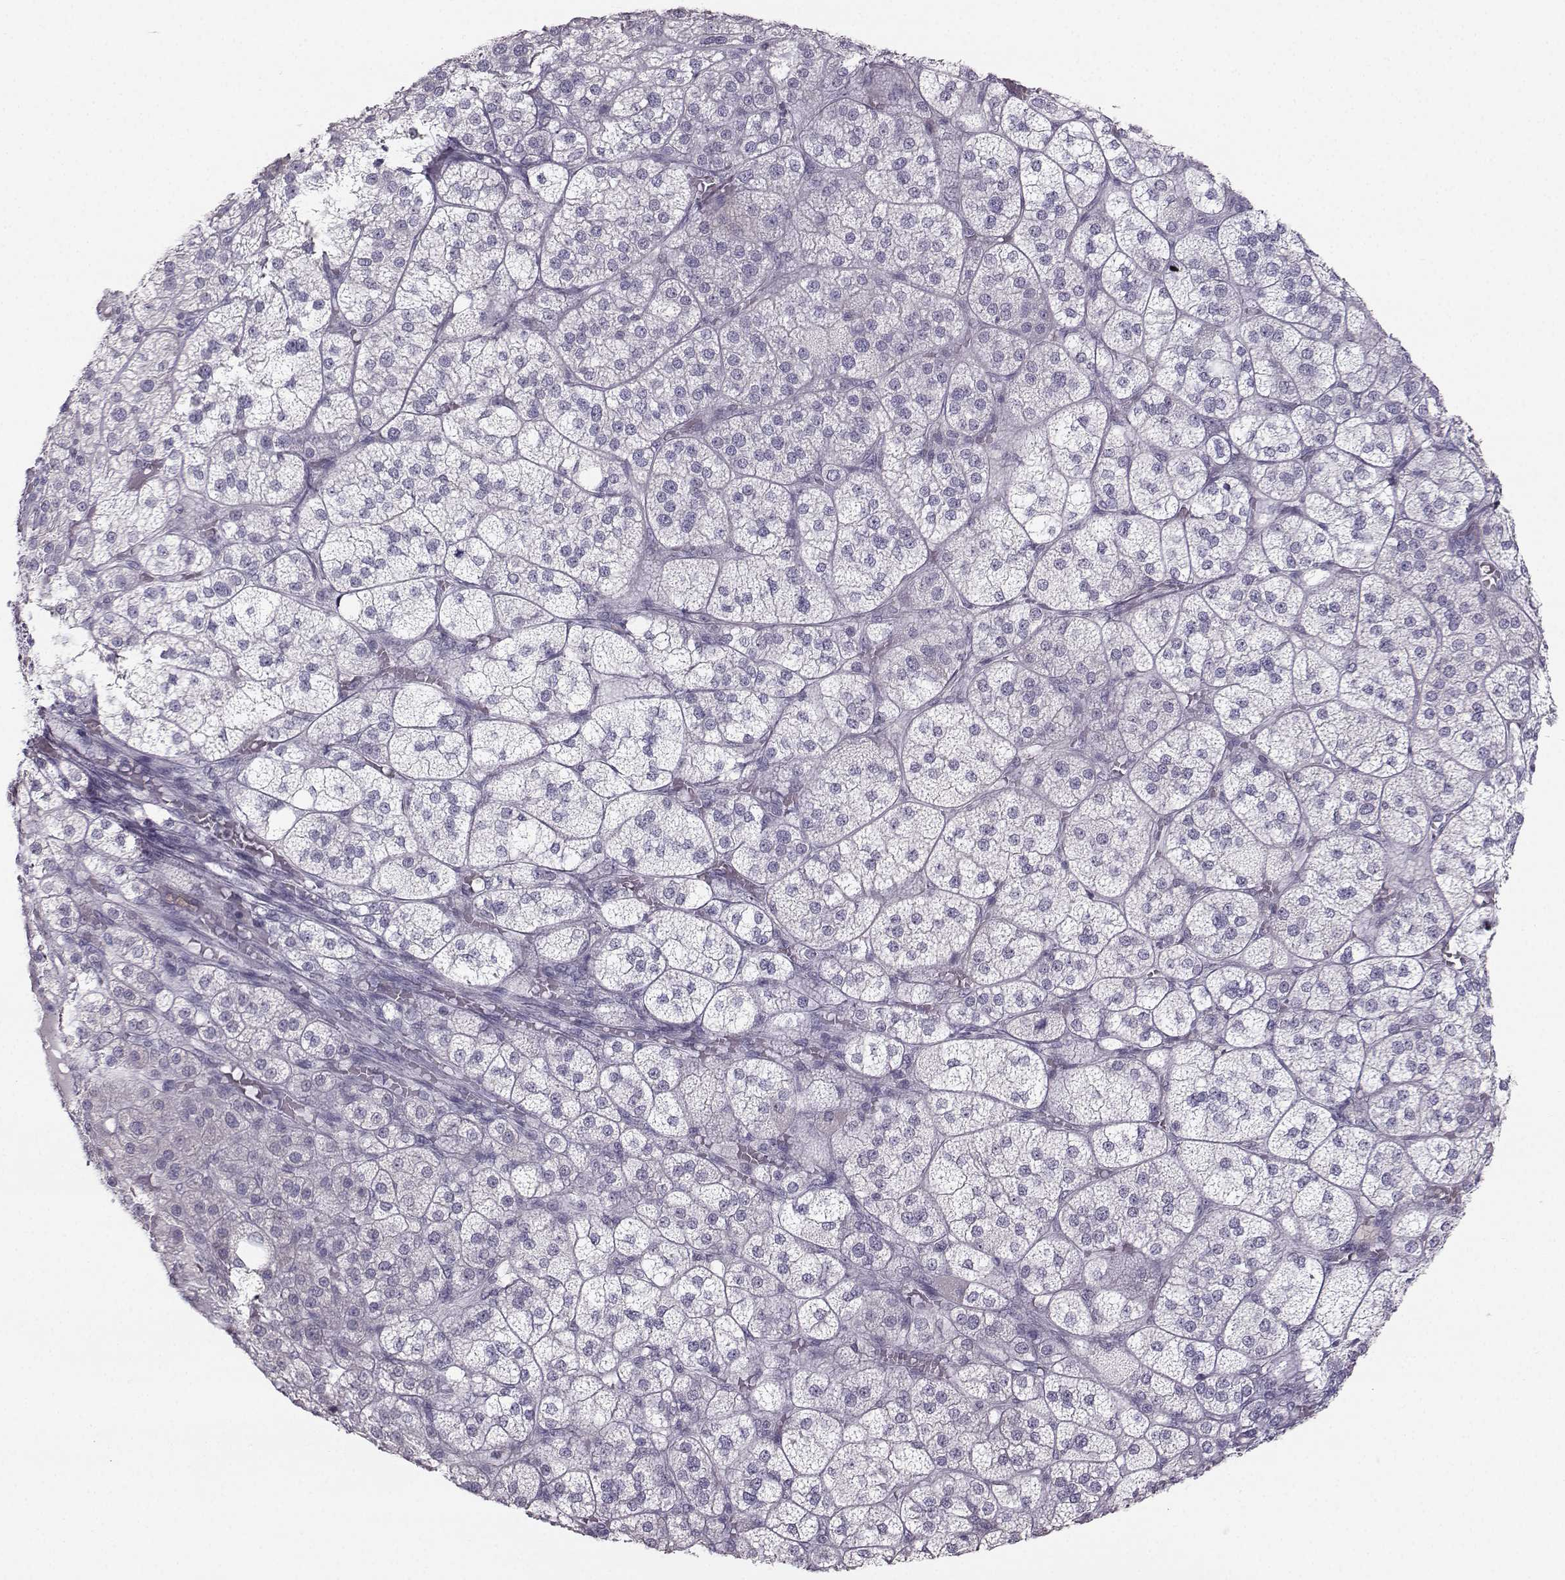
{"staining": {"intensity": "negative", "quantity": "none", "location": "none"}, "tissue": "adrenal gland", "cell_type": "Glandular cells", "image_type": "normal", "snomed": [{"axis": "morphology", "description": "Normal tissue, NOS"}, {"axis": "topography", "description": "Adrenal gland"}], "caption": "This is a micrograph of immunohistochemistry staining of normal adrenal gland, which shows no staining in glandular cells.", "gene": "CASR", "patient": {"sex": "female", "age": 60}}